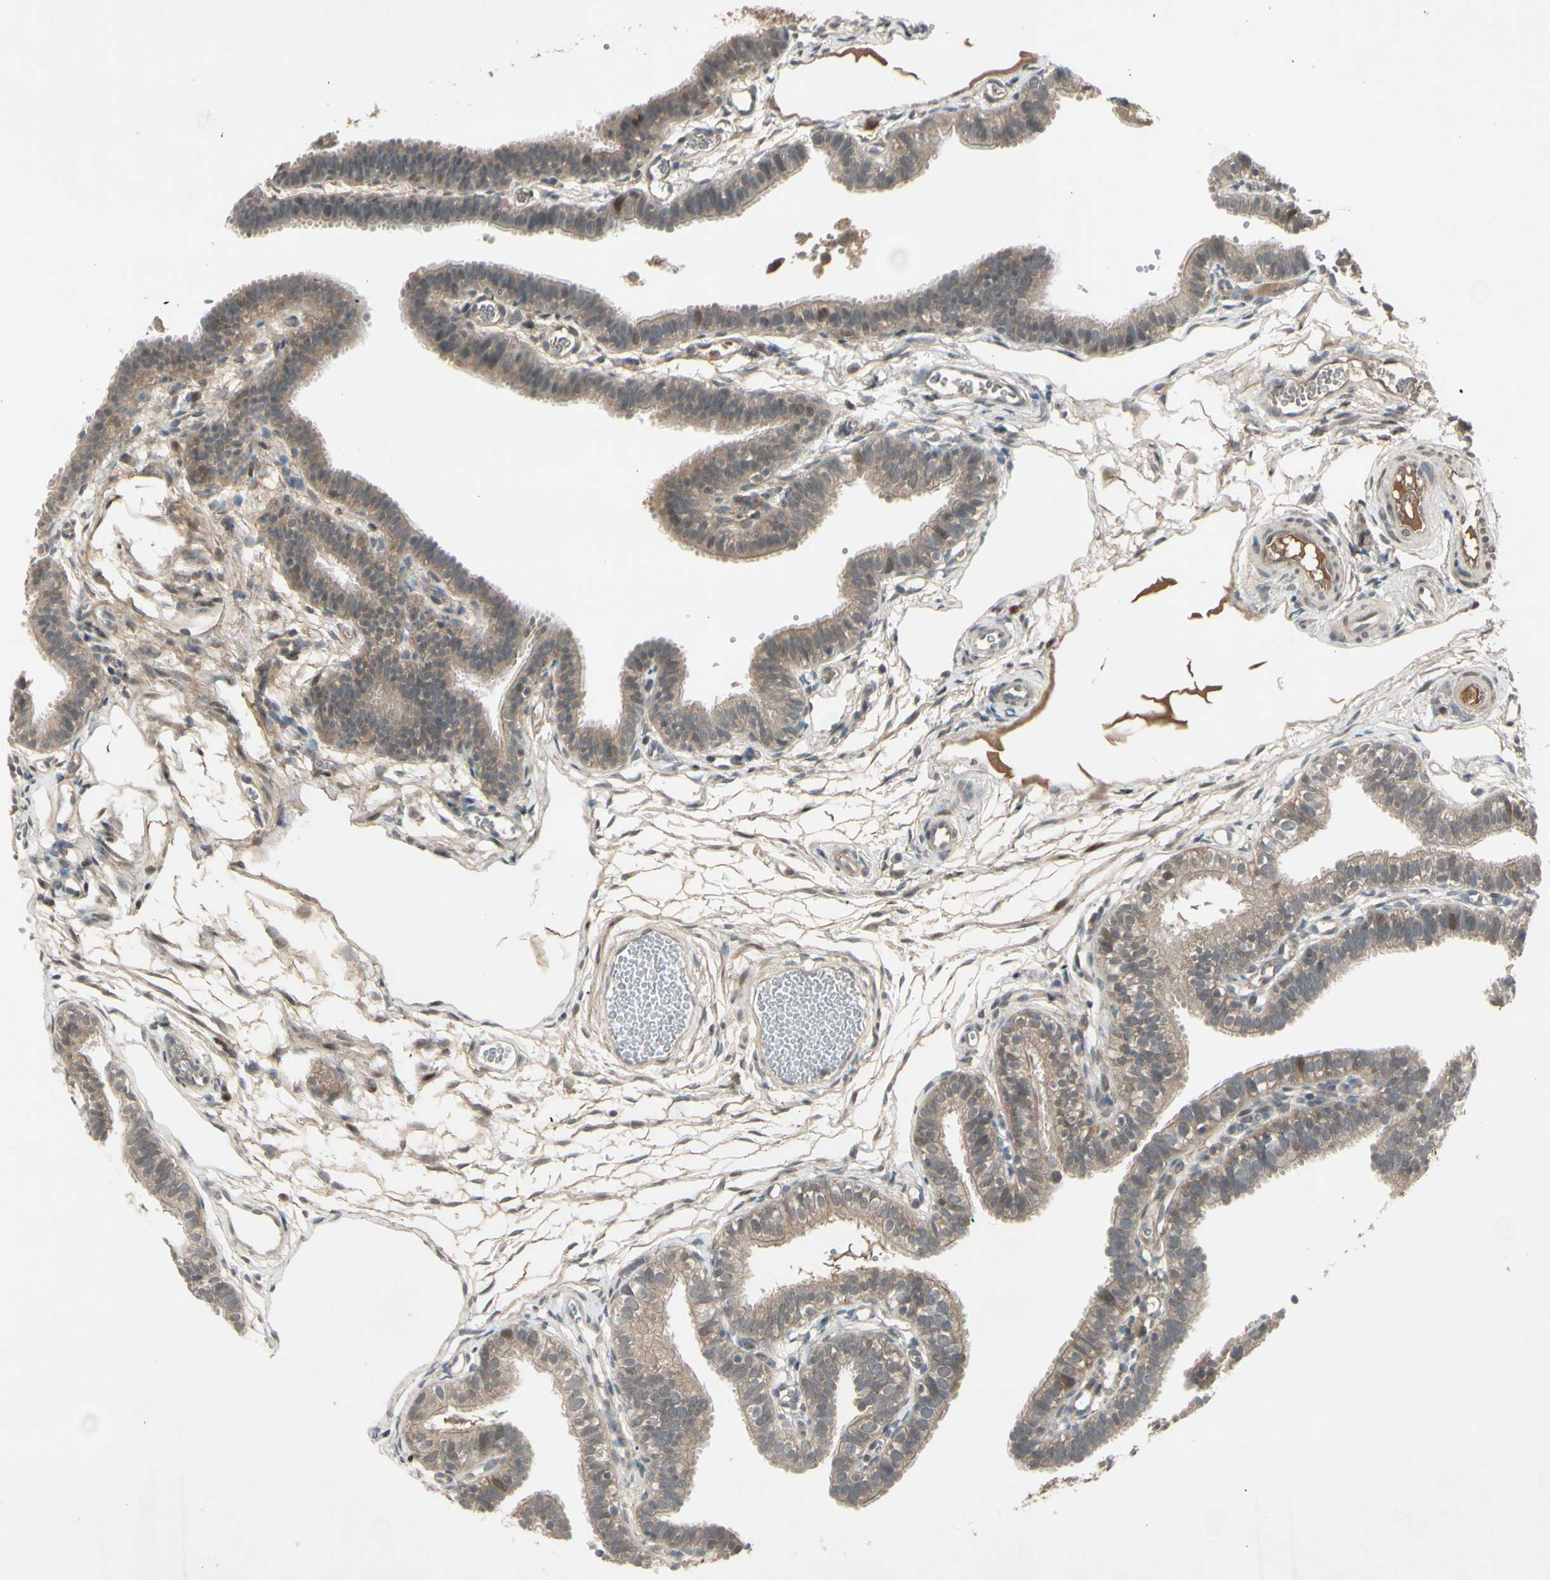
{"staining": {"intensity": "moderate", "quantity": ">75%", "location": "cytoplasmic/membranous"}, "tissue": "fallopian tube", "cell_type": "Glandular cells", "image_type": "normal", "snomed": [{"axis": "morphology", "description": "Normal tissue, NOS"}, {"axis": "topography", "description": "Fallopian tube"}, {"axis": "topography", "description": "Placenta"}], "caption": "A high-resolution histopathology image shows IHC staining of normal fallopian tube, which shows moderate cytoplasmic/membranous staining in about >75% of glandular cells.", "gene": "FHDC1", "patient": {"sex": "female", "age": 34}}